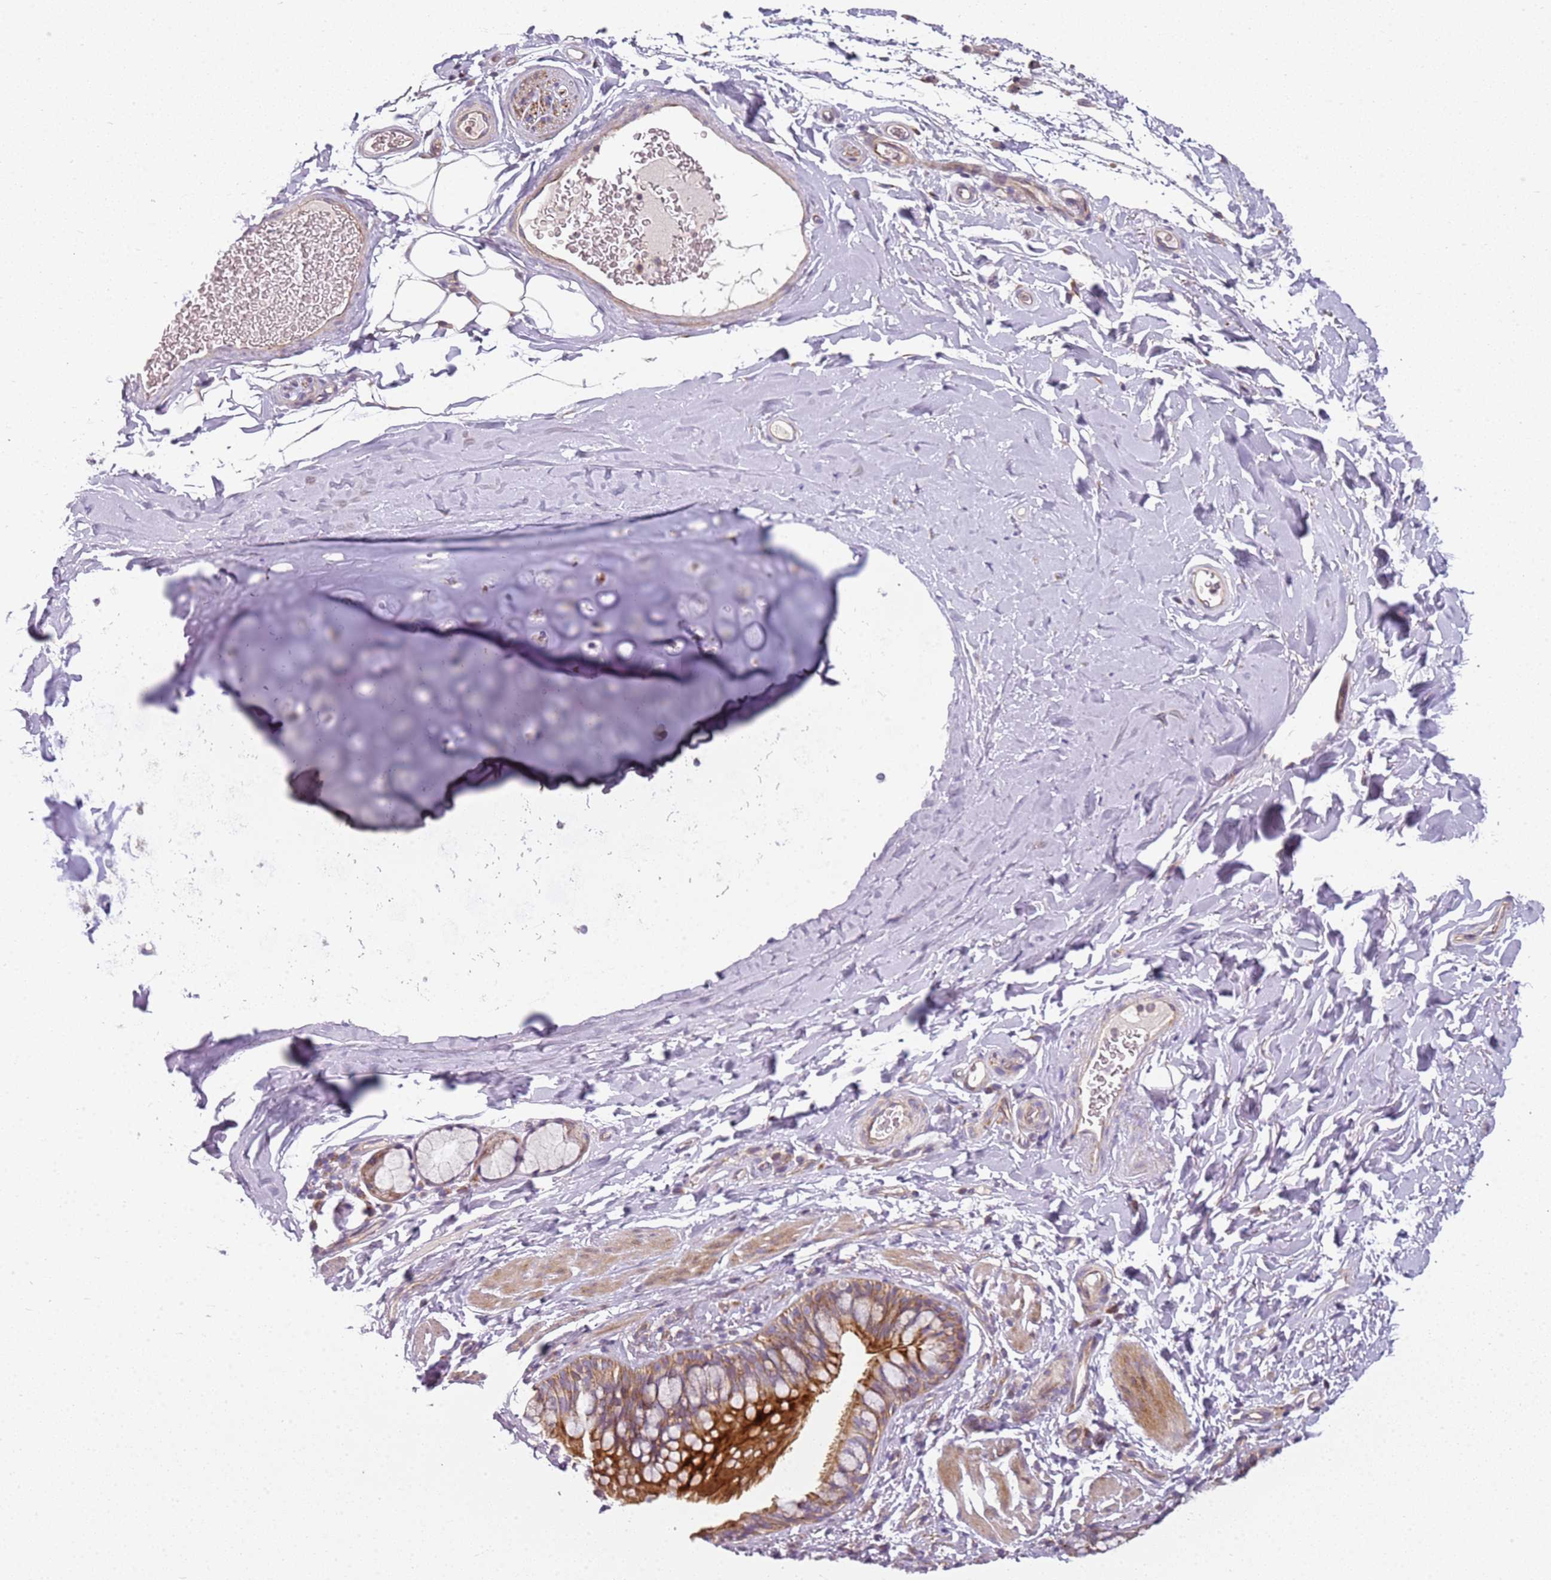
{"staining": {"intensity": "strong", "quantity": ">75%", "location": "cytoplasmic/membranous"}, "tissue": "bronchus", "cell_type": "Respiratory epithelial cells", "image_type": "normal", "snomed": [{"axis": "morphology", "description": "Normal tissue, NOS"}, {"axis": "topography", "description": "Cartilage tissue"}, {"axis": "topography", "description": "Bronchus"}], "caption": "Protein staining by immunohistochemistry displays strong cytoplasmic/membranous staining in about >75% of respiratory epithelial cells in unremarkable bronchus.", "gene": "TMEM200C", "patient": {"sex": "female", "age": 36}}